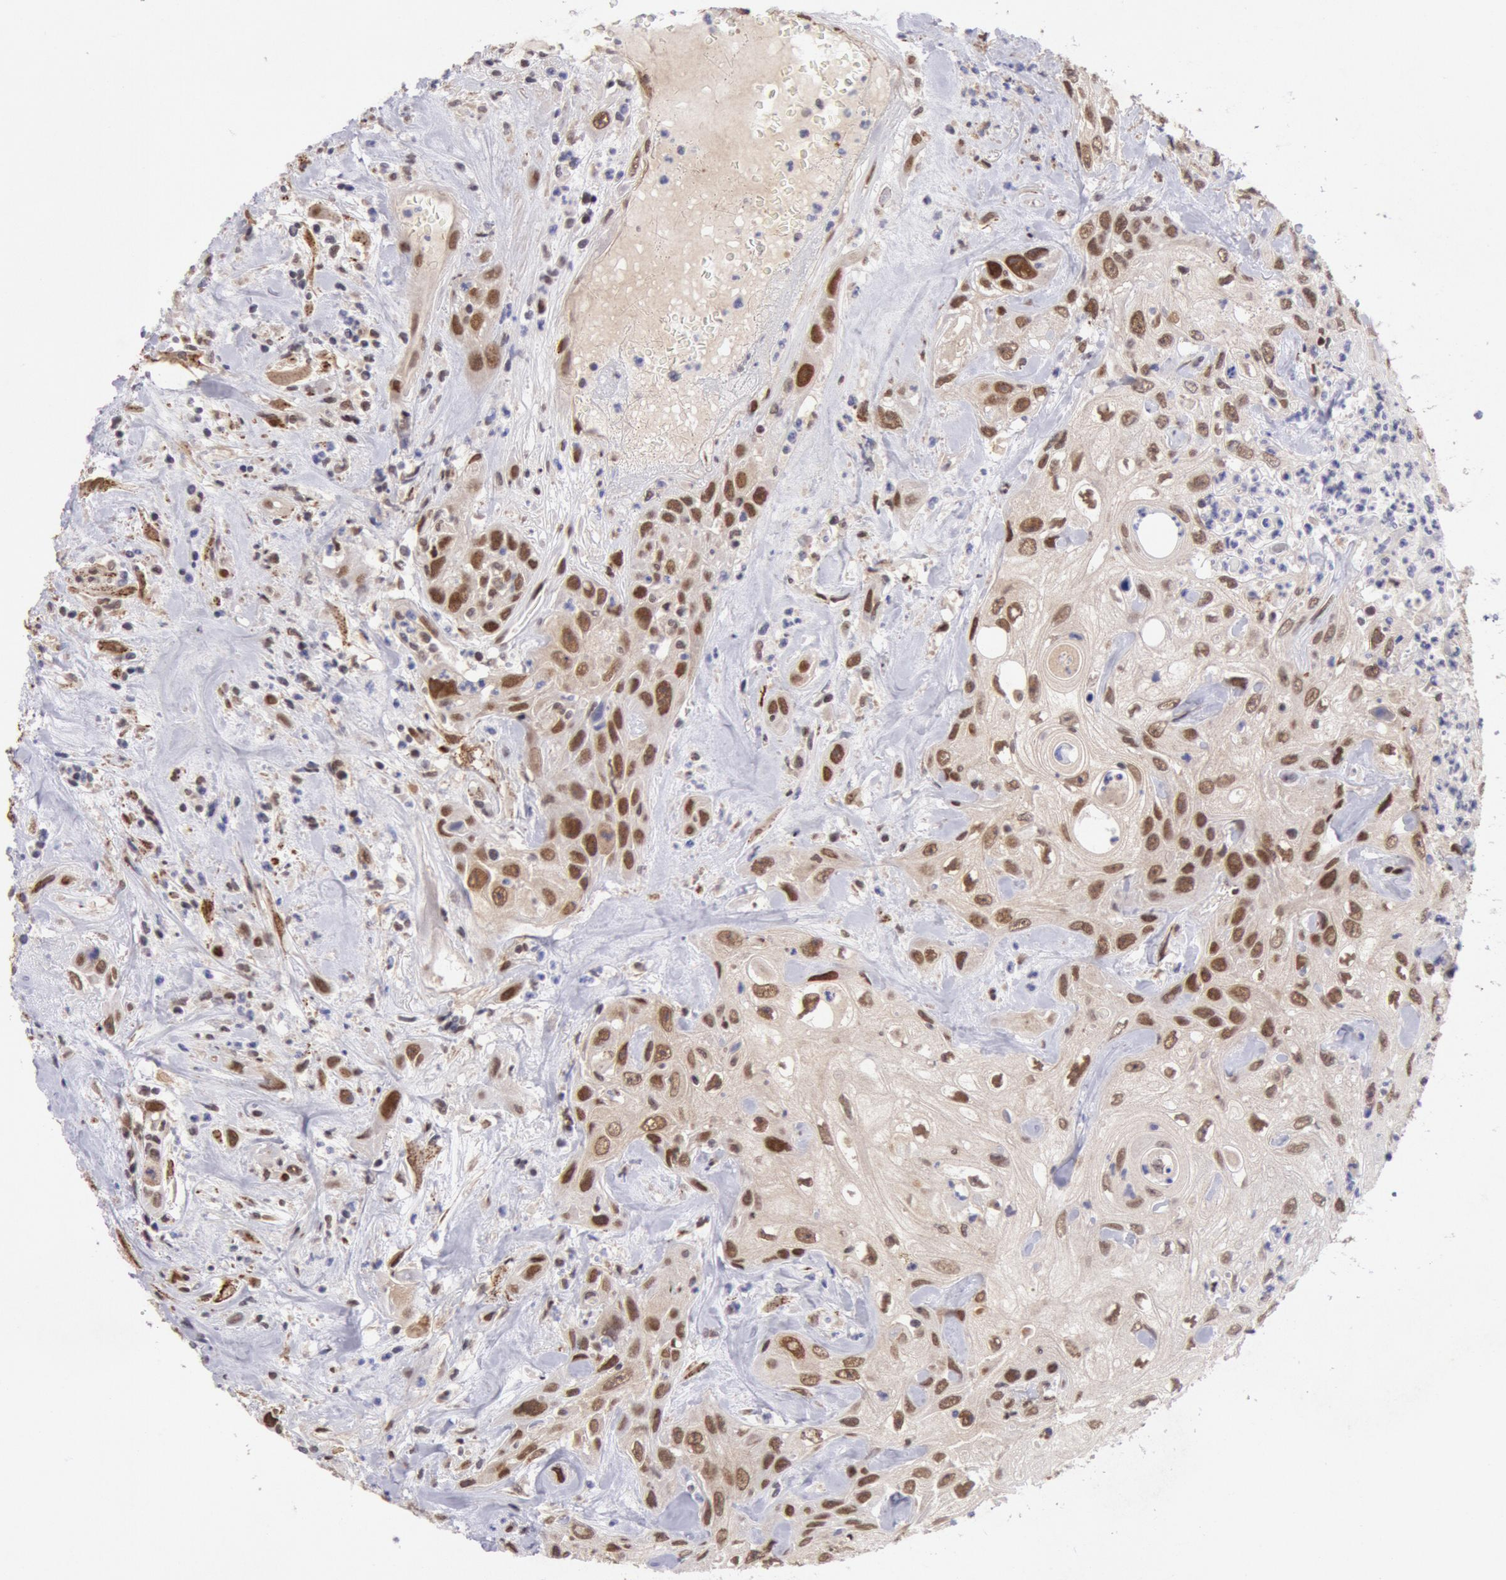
{"staining": {"intensity": "moderate", "quantity": ">75%", "location": "nuclear"}, "tissue": "urothelial cancer", "cell_type": "Tumor cells", "image_type": "cancer", "snomed": [{"axis": "morphology", "description": "Urothelial carcinoma, High grade"}, {"axis": "topography", "description": "Urinary bladder"}], "caption": "Human urothelial carcinoma (high-grade) stained with a brown dye reveals moderate nuclear positive expression in about >75% of tumor cells.", "gene": "CDKN2B", "patient": {"sex": "female", "age": 84}}